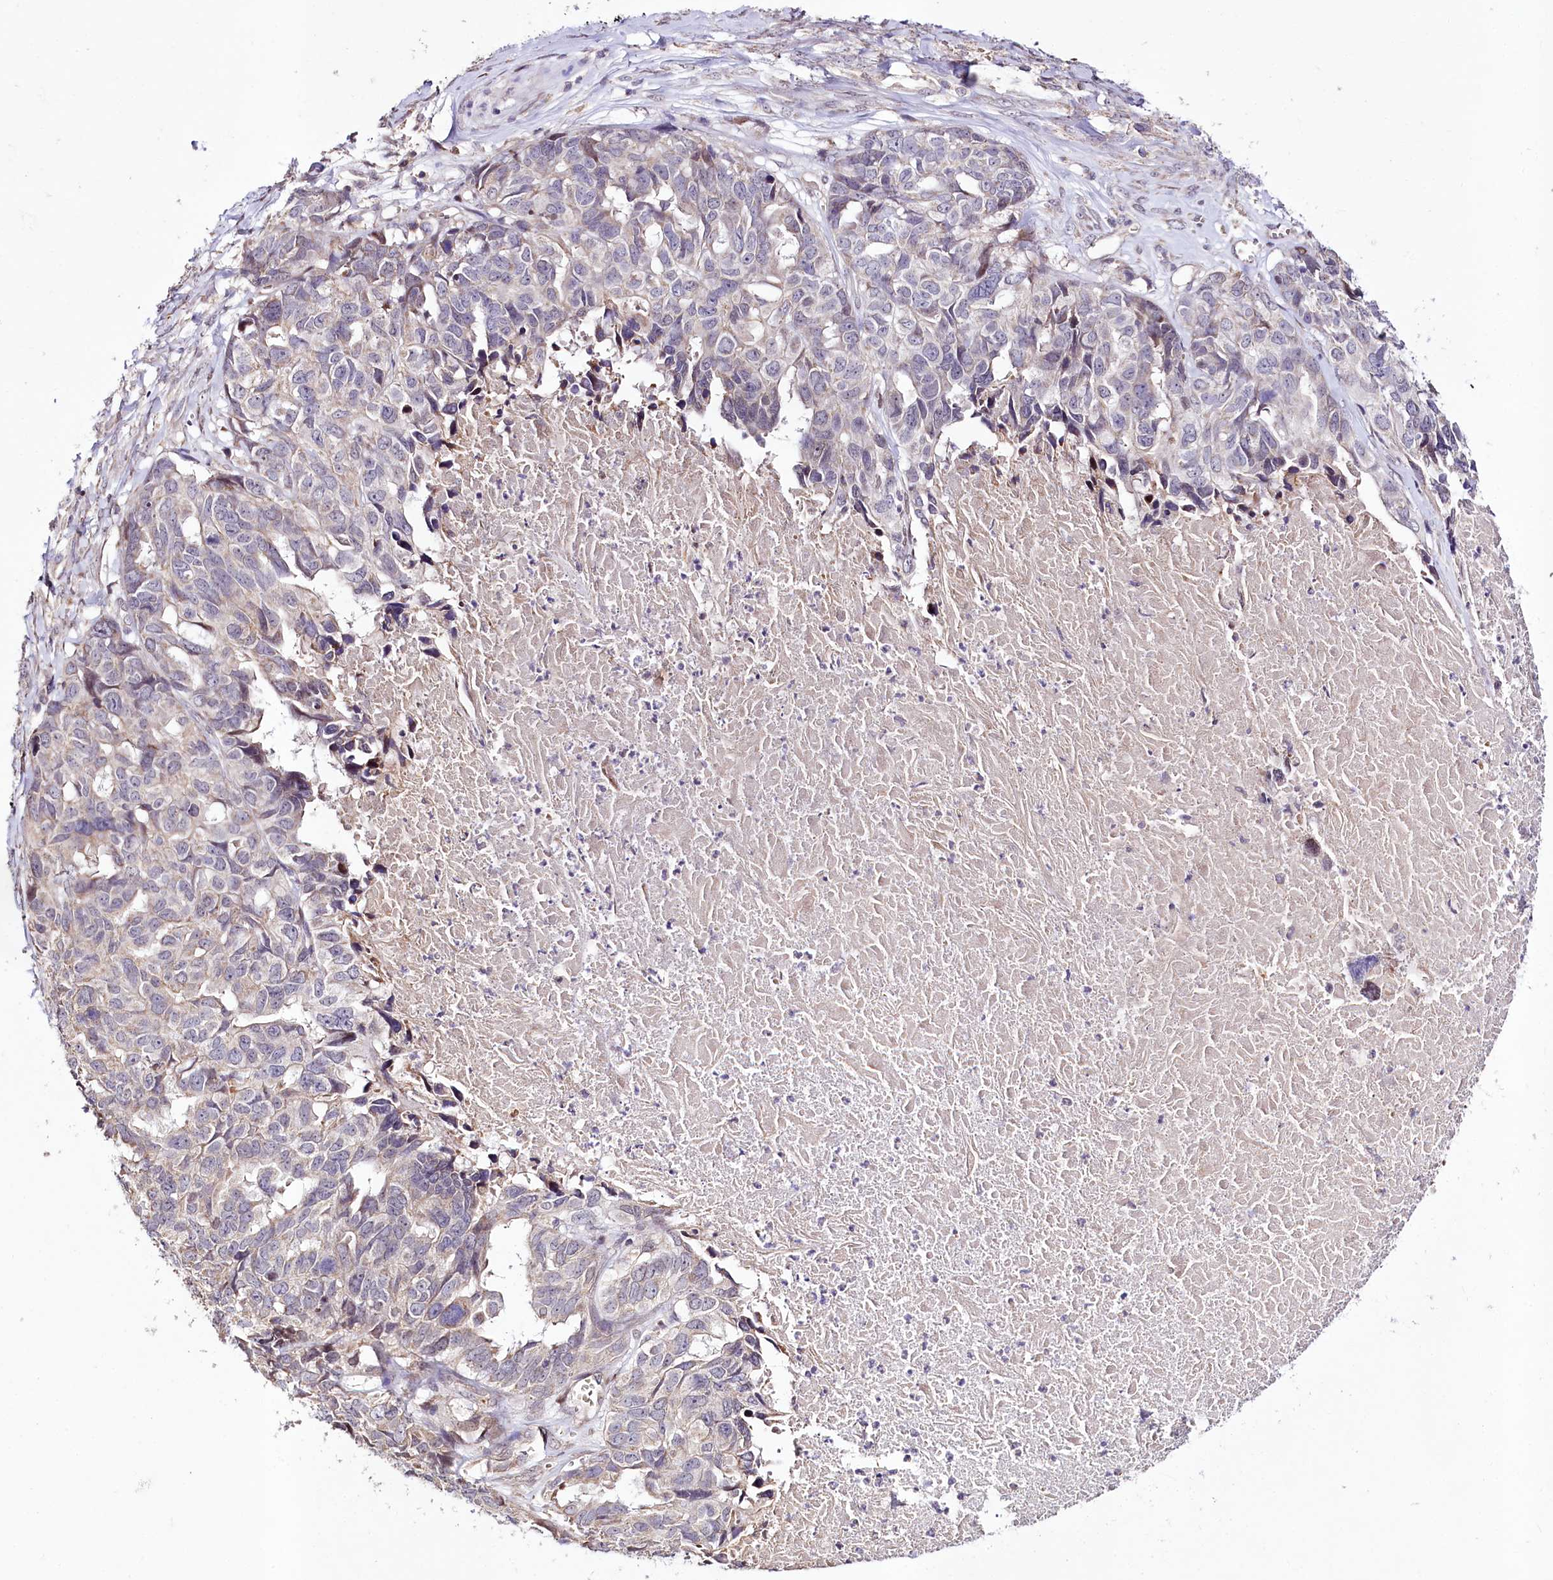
{"staining": {"intensity": "negative", "quantity": "none", "location": "none"}, "tissue": "ovarian cancer", "cell_type": "Tumor cells", "image_type": "cancer", "snomed": [{"axis": "morphology", "description": "Cystadenocarcinoma, serous, NOS"}, {"axis": "topography", "description": "Ovary"}], "caption": "A histopathology image of human ovarian serous cystadenocarcinoma is negative for staining in tumor cells.", "gene": "ZNF226", "patient": {"sex": "female", "age": 79}}